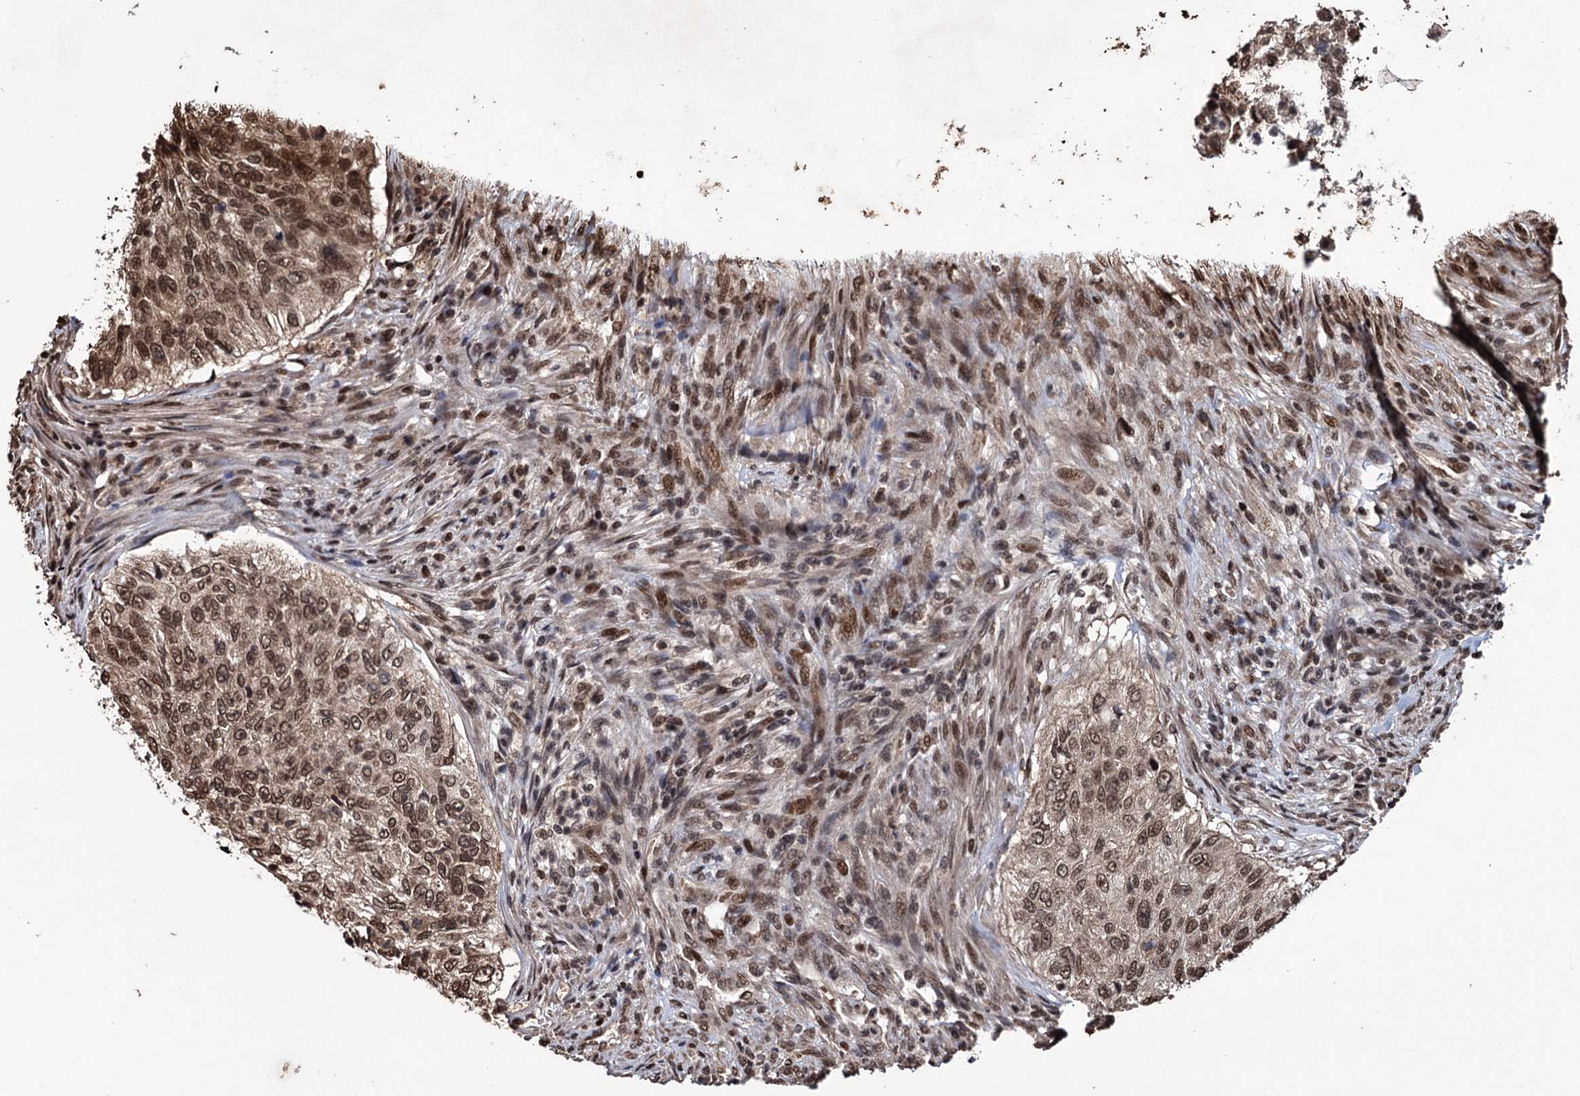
{"staining": {"intensity": "moderate", "quantity": ">75%", "location": "cytoplasmic/membranous,nuclear"}, "tissue": "urothelial cancer", "cell_type": "Tumor cells", "image_type": "cancer", "snomed": [{"axis": "morphology", "description": "Urothelial carcinoma, High grade"}, {"axis": "topography", "description": "Urinary bladder"}], "caption": "Protein positivity by immunohistochemistry exhibits moderate cytoplasmic/membranous and nuclear expression in about >75% of tumor cells in urothelial cancer. Using DAB (3,3'-diaminobenzidine) (brown) and hematoxylin (blue) stains, captured at high magnification using brightfield microscopy.", "gene": "EYA4", "patient": {"sex": "female", "age": 60}}